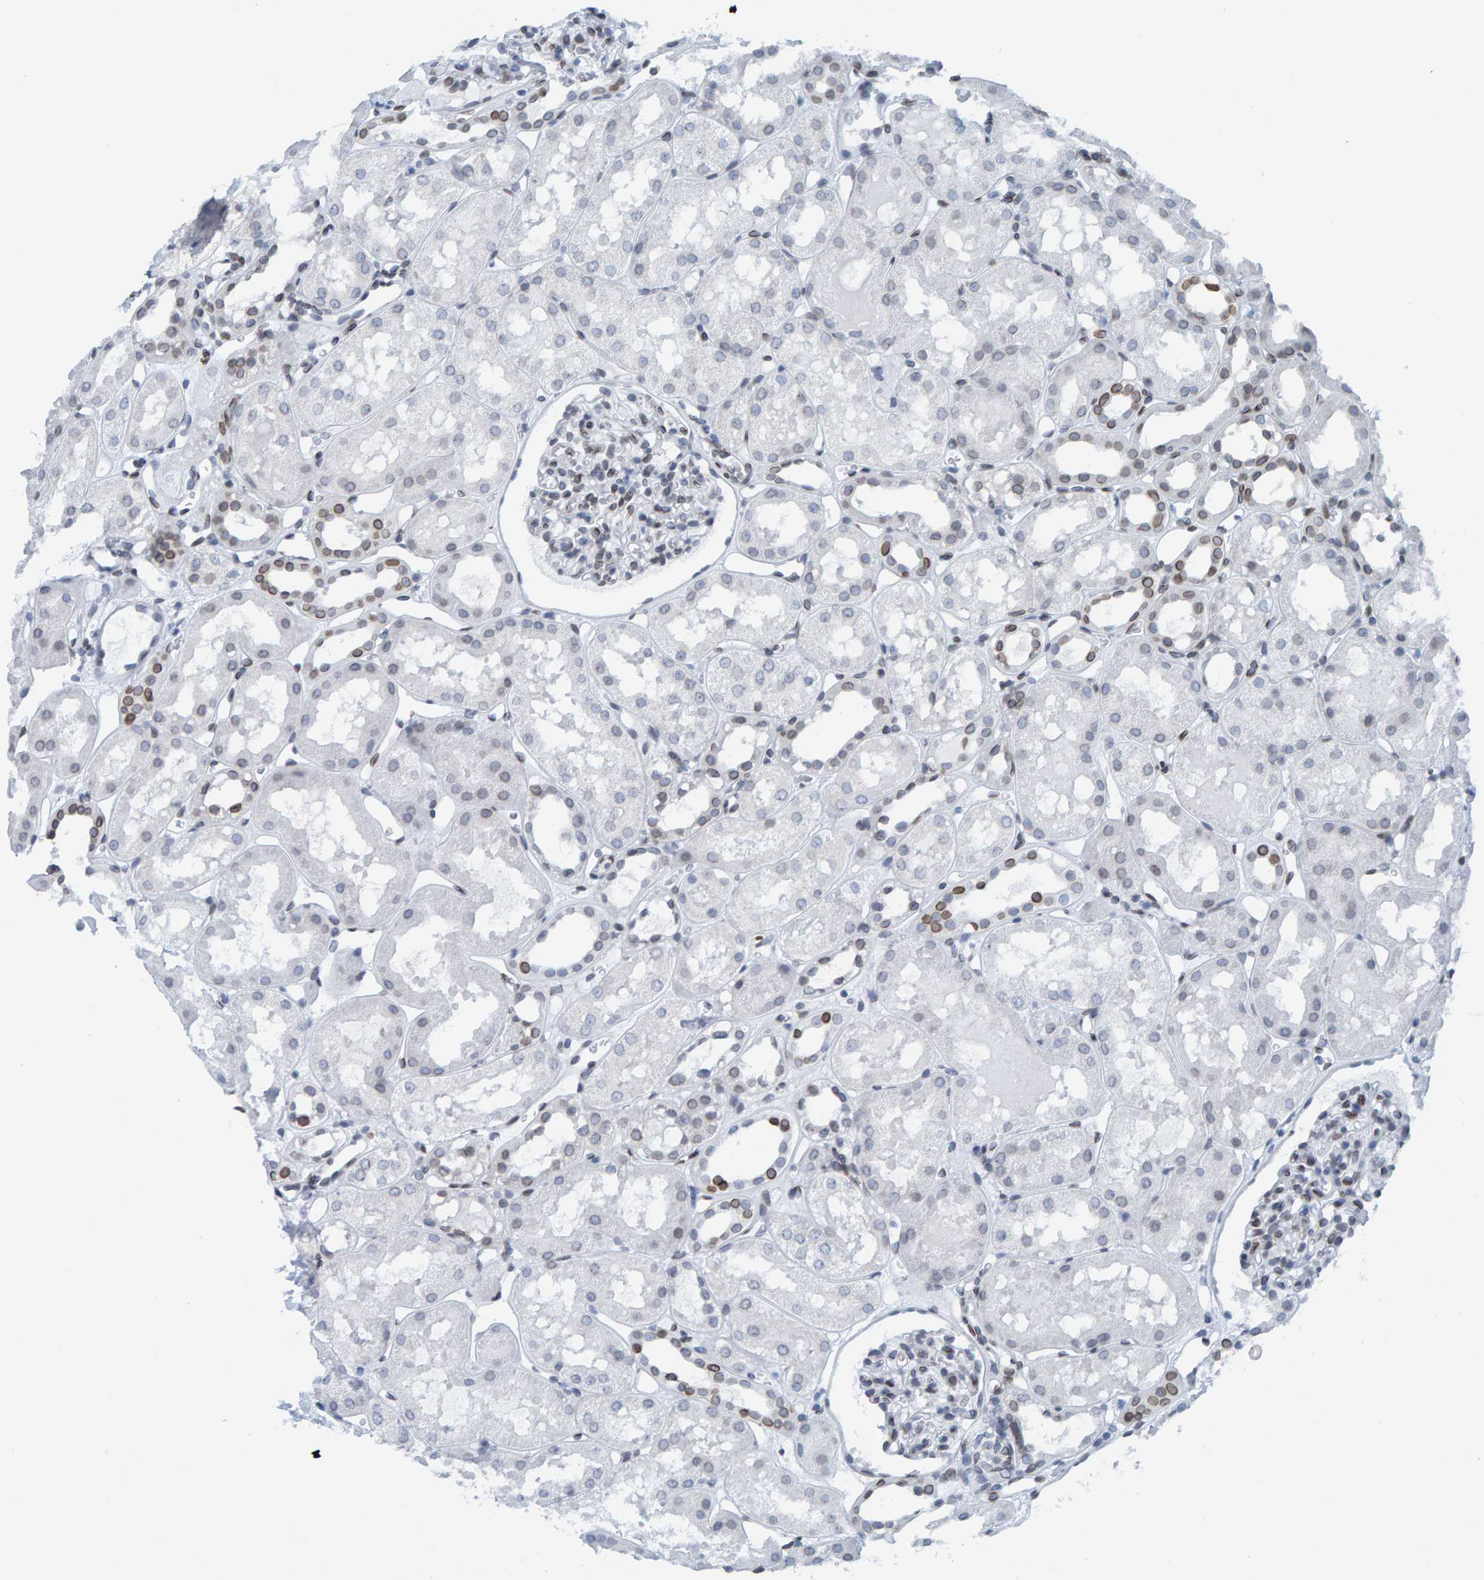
{"staining": {"intensity": "weak", "quantity": "<25%", "location": "cytoplasmic/membranous,nuclear"}, "tissue": "kidney", "cell_type": "Cells in glomeruli", "image_type": "normal", "snomed": [{"axis": "morphology", "description": "Normal tissue, NOS"}, {"axis": "topography", "description": "Kidney"}, {"axis": "topography", "description": "Urinary bladder"}], "caption": "This is an IHC photomicrograph of benign human kidney. There is no staining in cells in glomeruli.", "gene": "LMNB2", "patient": {"sex": "male", "age": 16}}